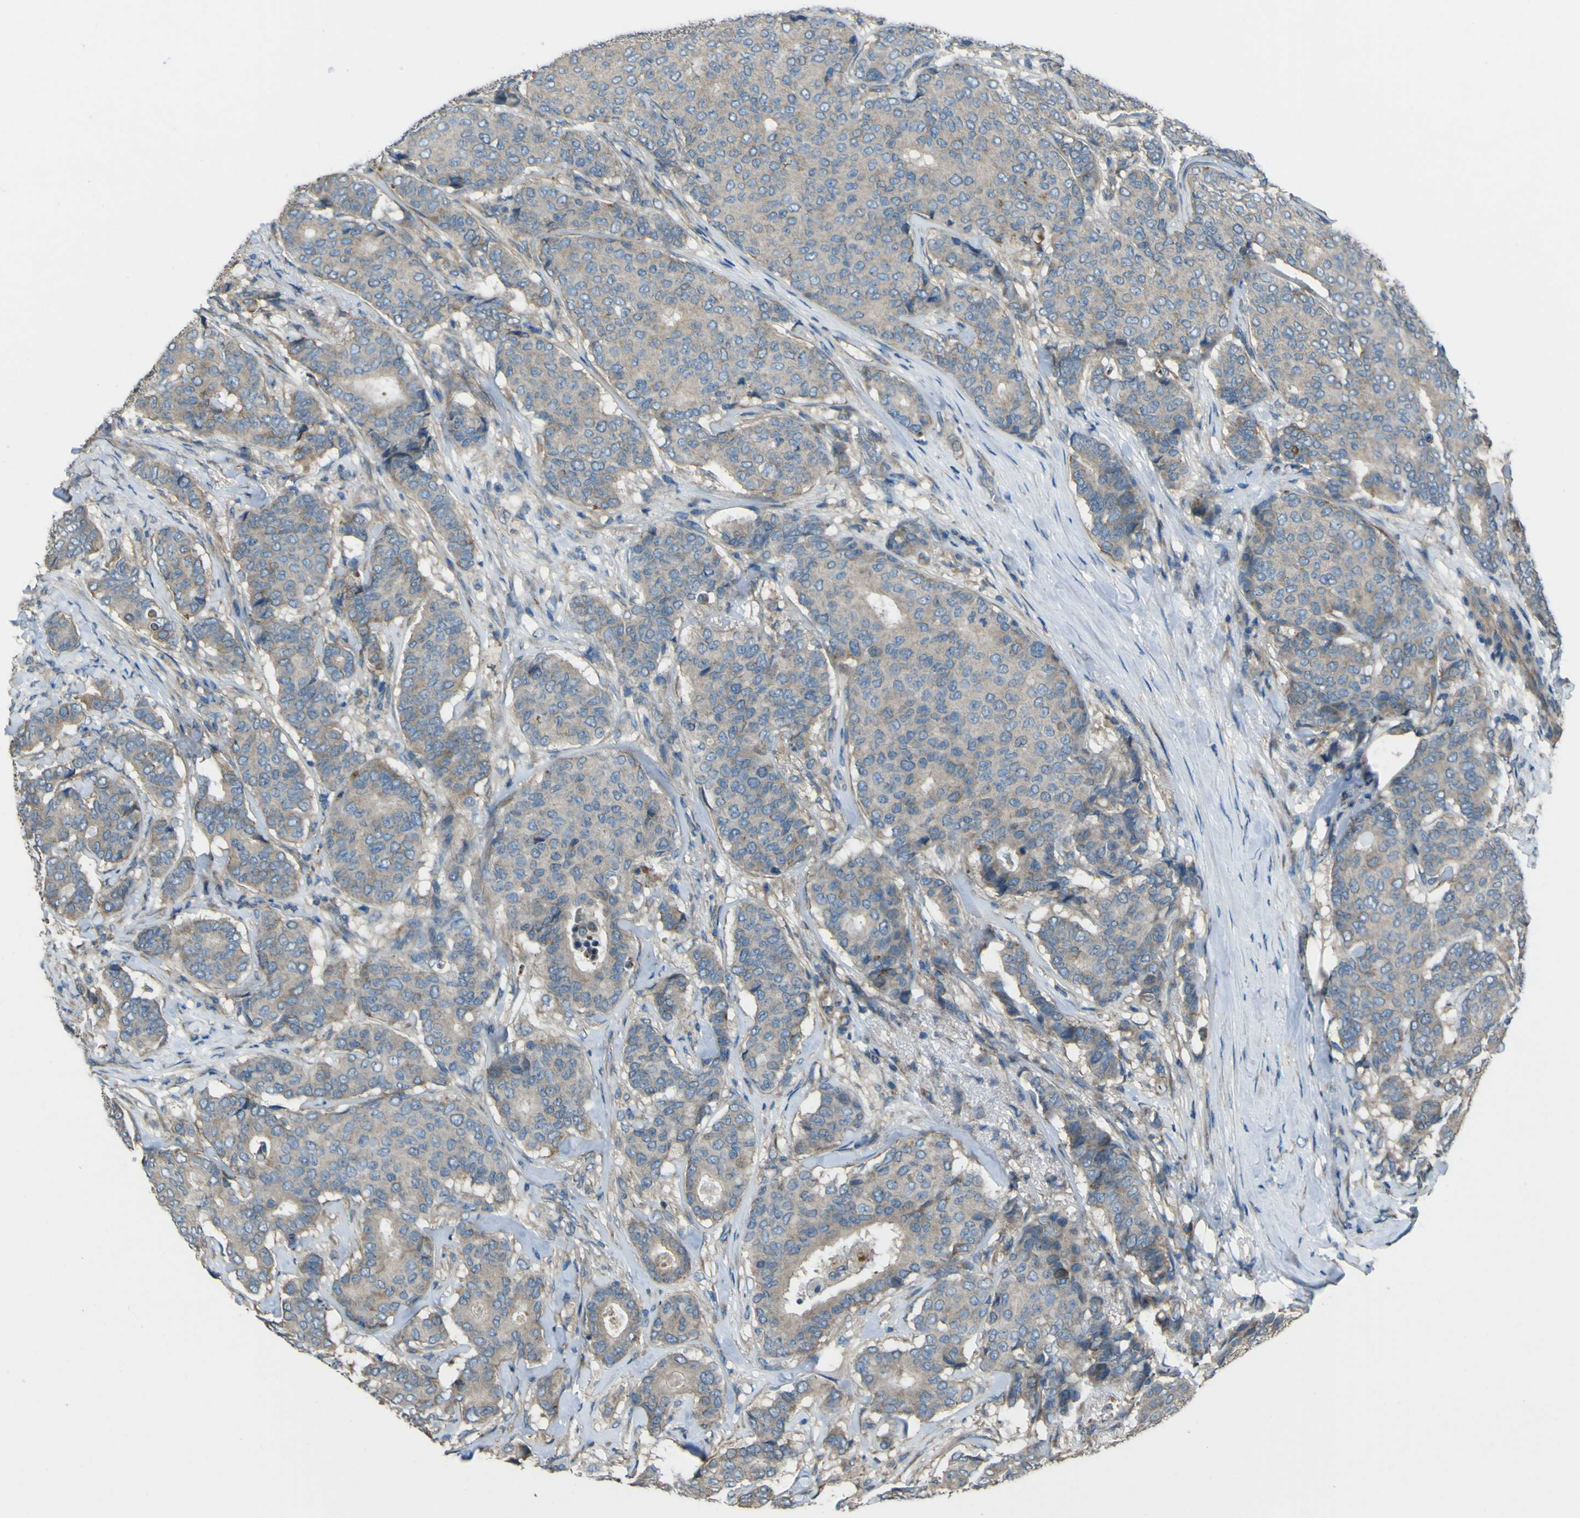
{"staining": {"intensity": "weak", "quantity": ">75%", "location": "cytoplasmic/membranous"}, "tissue": "breast cancer", "cell_type": "Tumor cells", "image_type": "cancer", "snomed": [{"axis": "morphology", "description": "Duct carcinoma"}, {"axis": "topography", "description": "Breast"}], "caption": "IHC (DAB (3,3'-diaminobenzidine)) staining of invasive ductal carcinoma (breast) demonstrates weak cytoplasmic/membranous protein positivity in approximately >75% of tumor cells.", "gene": "NAALADL2", "patient": {"sex": "female", "age": 75}}